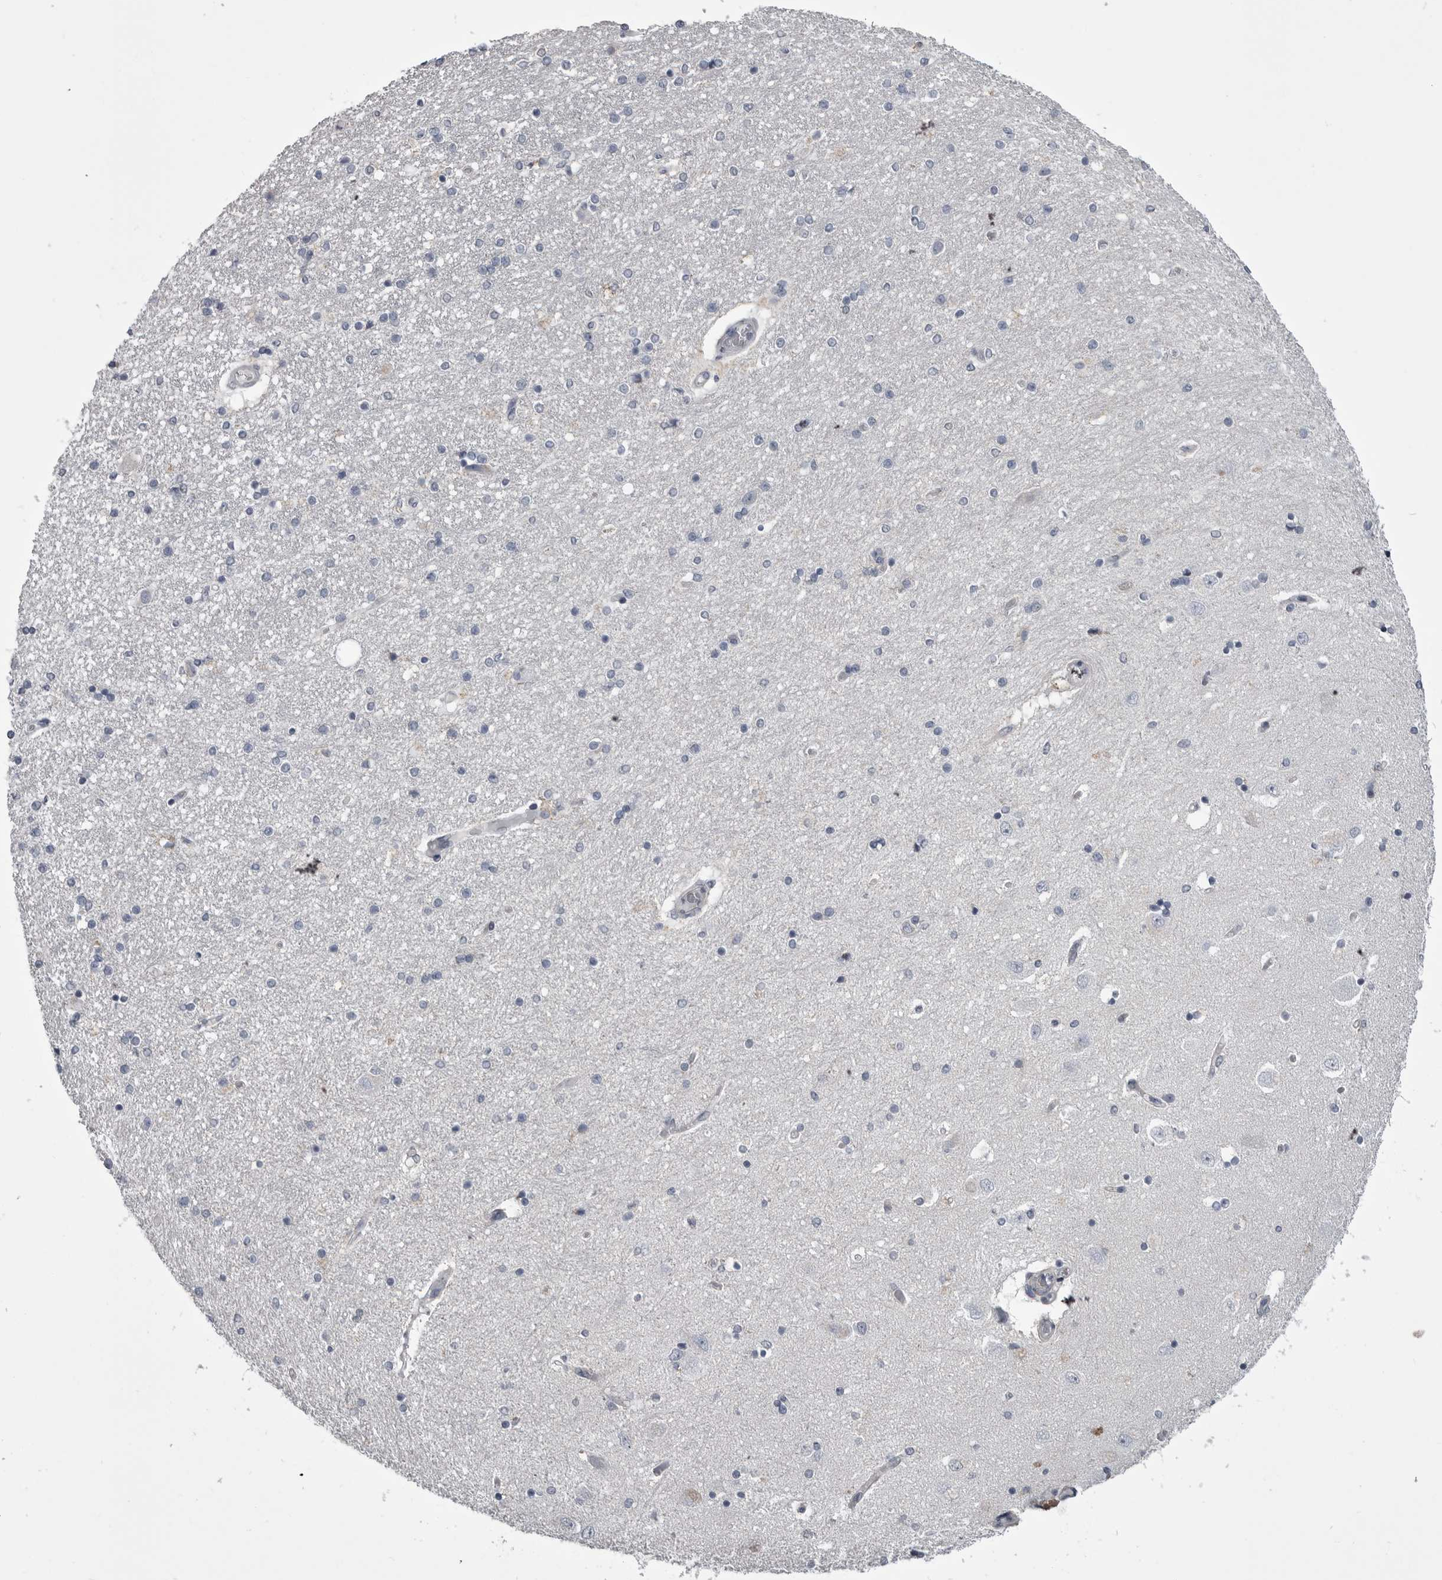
{"staining": {"intensity": "negative", "quantity": "none", "location": "none"}, "tissue": "hippocampus", "cell_type": "Glial cells", "image_type": "normal", "snomed": [{"axis": "morphology", "description": "Normal tissue, NOS"}, {"axis": "topography", "description": "Hippocampus"}], "caption": "This is a photomicrograph of immunohistochemistry staining of benign hippocampus, which shows no positivity in glial cells.", "gene": "OPLAH", "patient": {"sex": "female", "age": 54}}